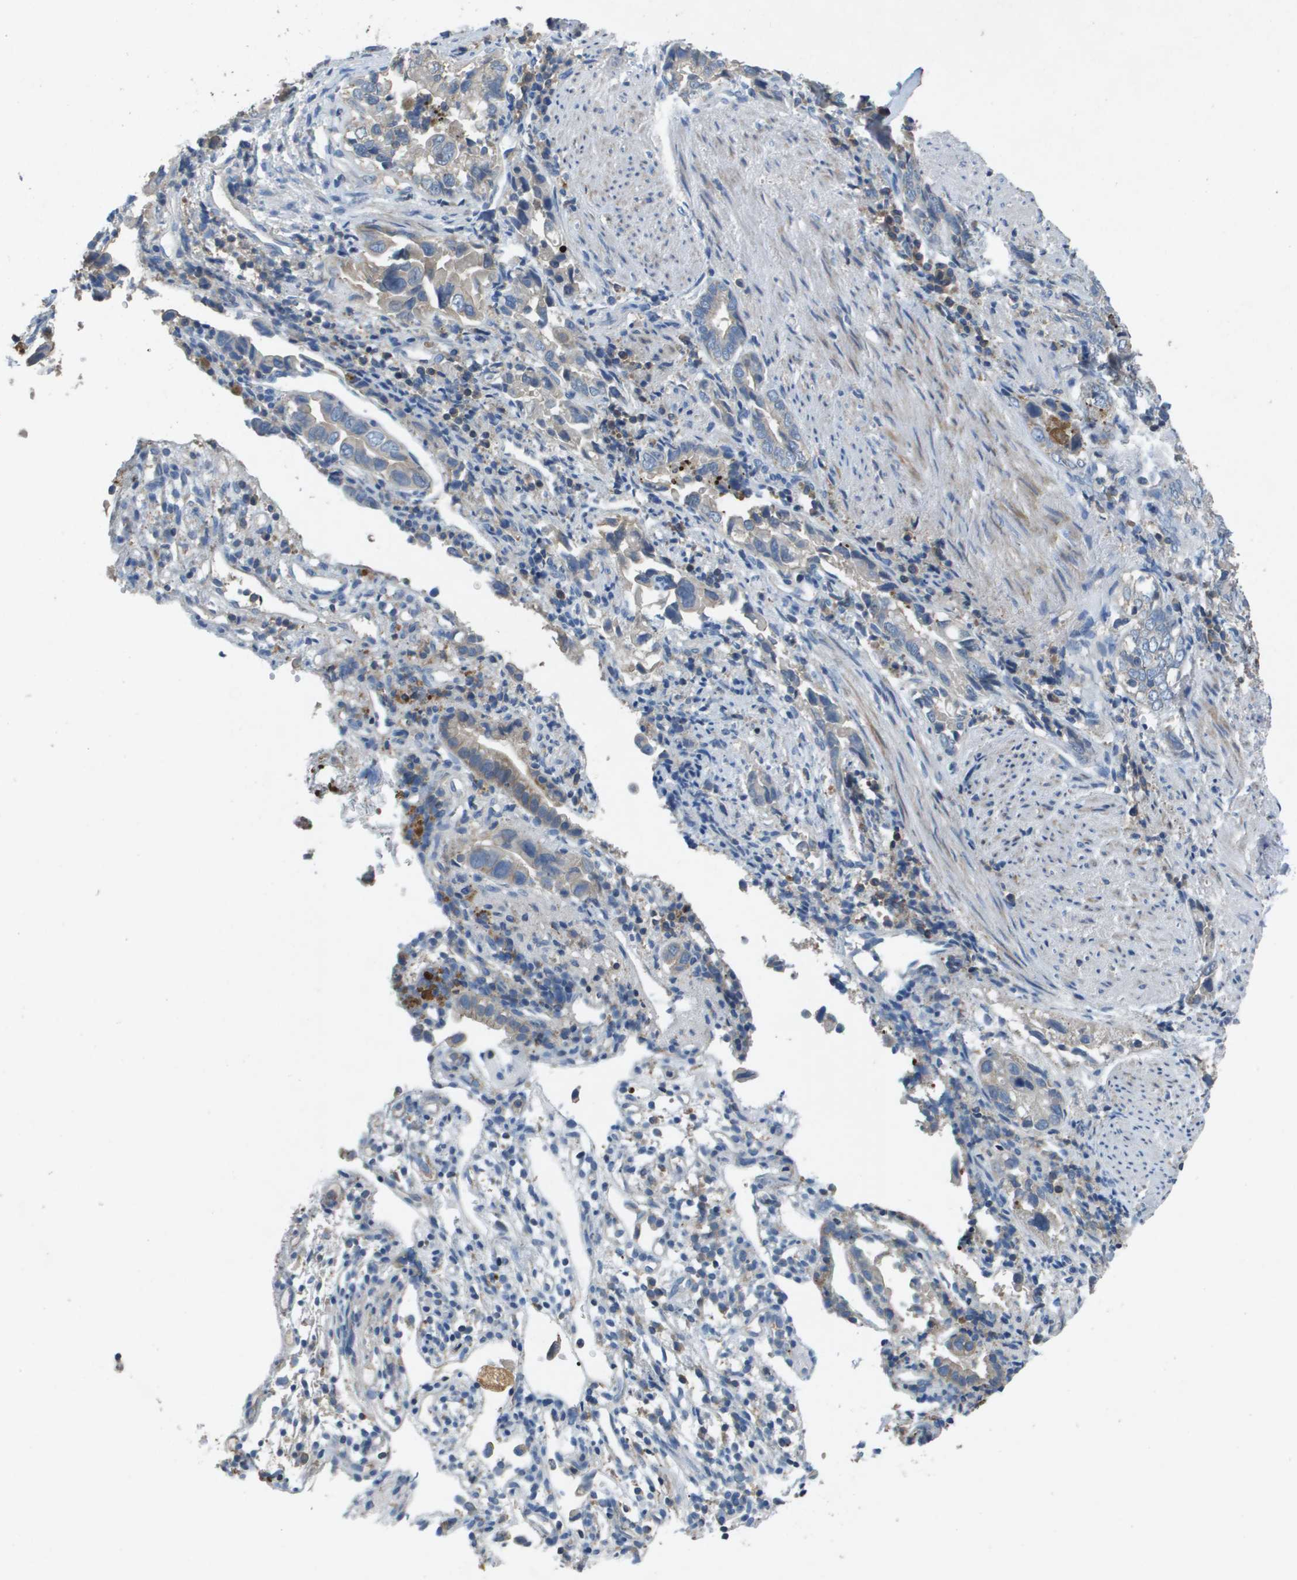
{"staining": {"intensity": "weak", "quantity": "<25%", "location": "cytoplasmic/membranous"}, "tissue": "liver cancer", "cell_type": "Tumor cells", "image_type": "cancer", "snomed": [{"axis": "morphology", "description": "Cholangiocarcinoma"}, {"axis": "topography", "description": "Liver"}], "caption": "IHC histopathology image of neoplastic tissue: human liver cholangiocarcinoma stained with DAB (3,3'-diaminobenzidine) exhibits no significant protein positivity in tumor cells.", "gene": "CLCA4", "patient": {"sex": "female", "age": 79}}